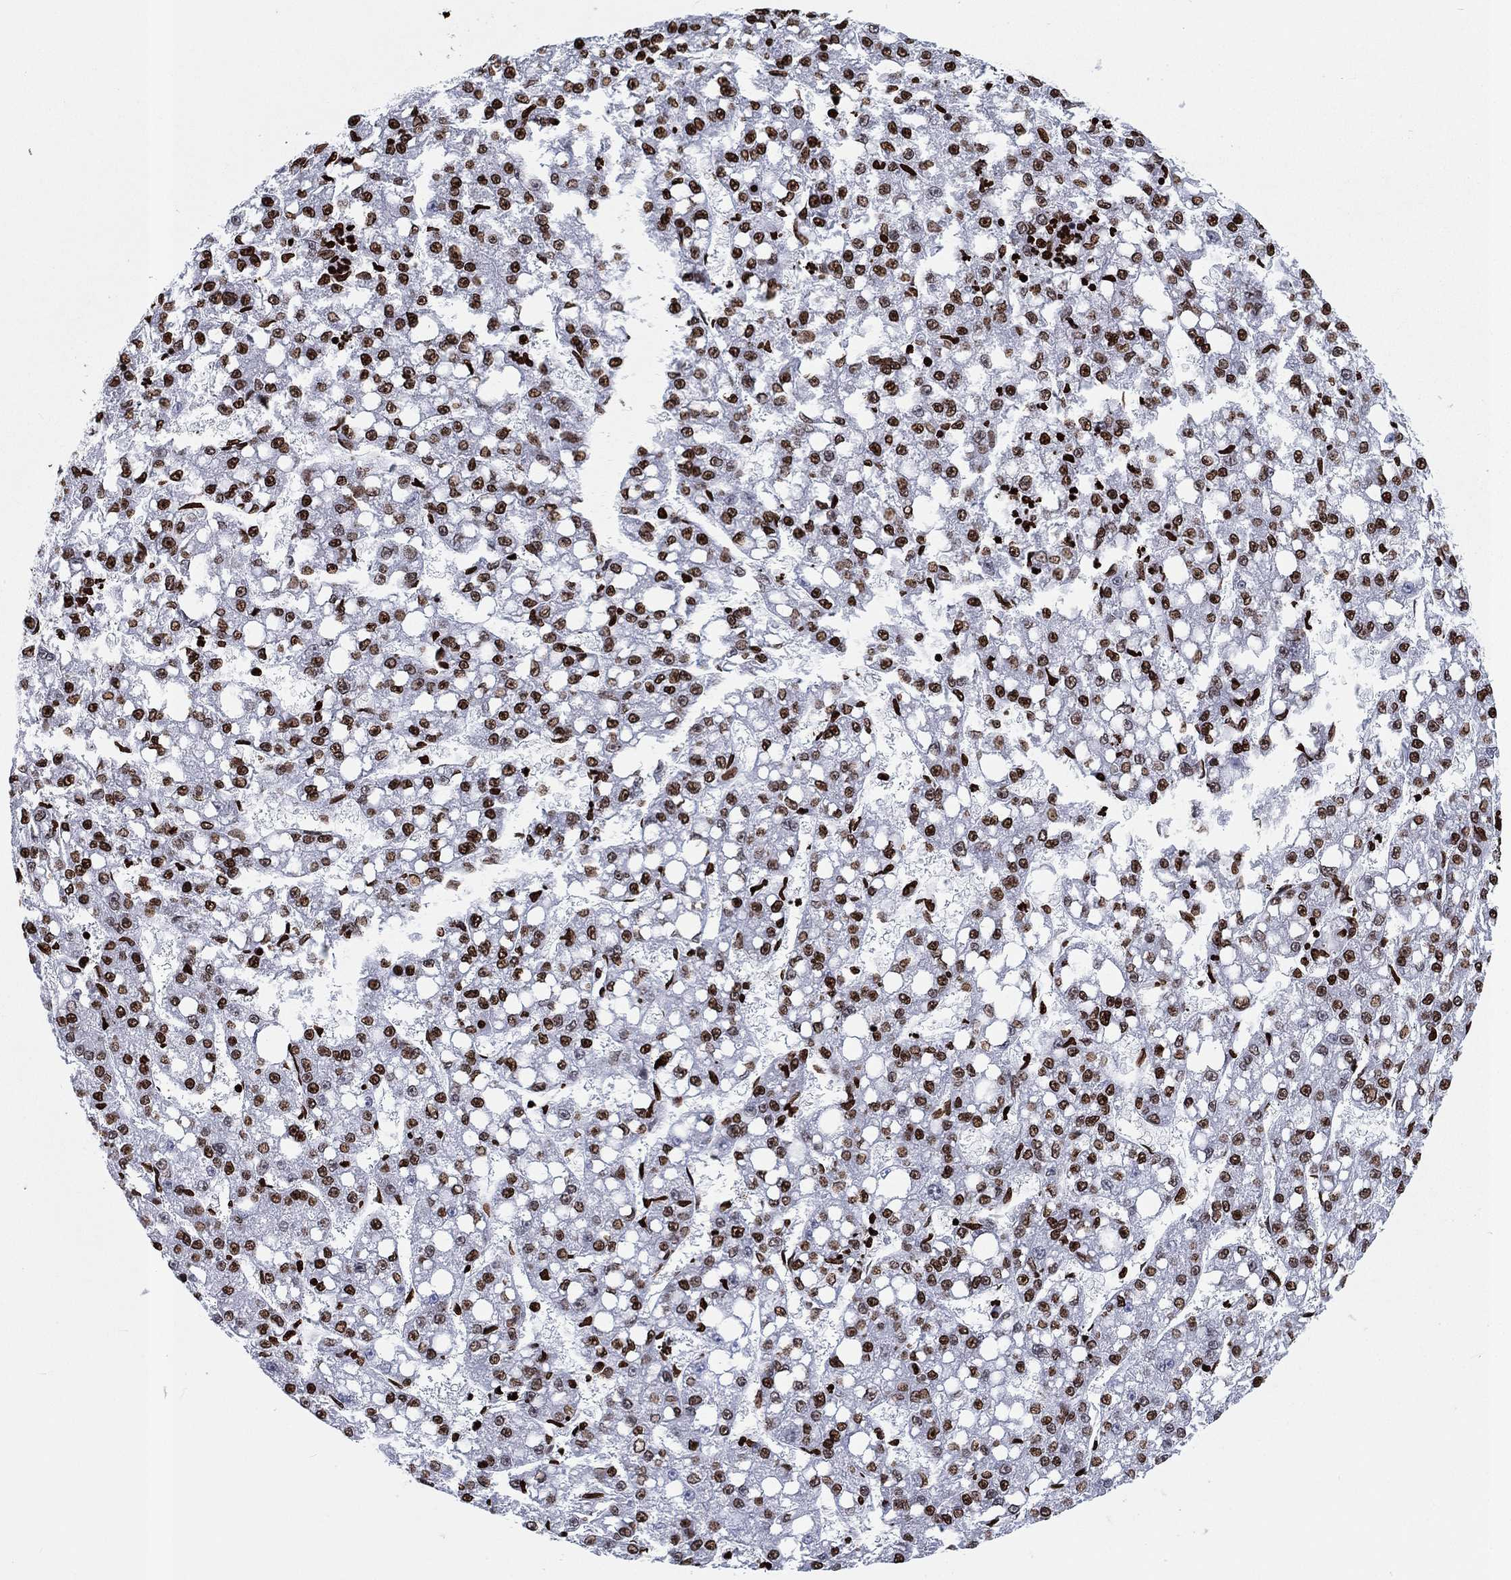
{"staining": {"intensity": "strong", "quantity": "25%-75%", "location": "nuclear"}, "tissue": "liver cancer", "cell_type": "Tumor cells", "image_type": "cancer", "snomed": [{"axis": "morphology", "description": "Carcinoma, Hepatocellular, NOS"}, {"axis": "topography", "description": "Liver"}], "caption": "Protein staining of hepatocellular carcinoma (liver) tissue reveals strong nuclear positivity in approximately 25%-75% of tumor cells.", "gene": "H1-5", "patient": {"sex": "female", "age": 65}}